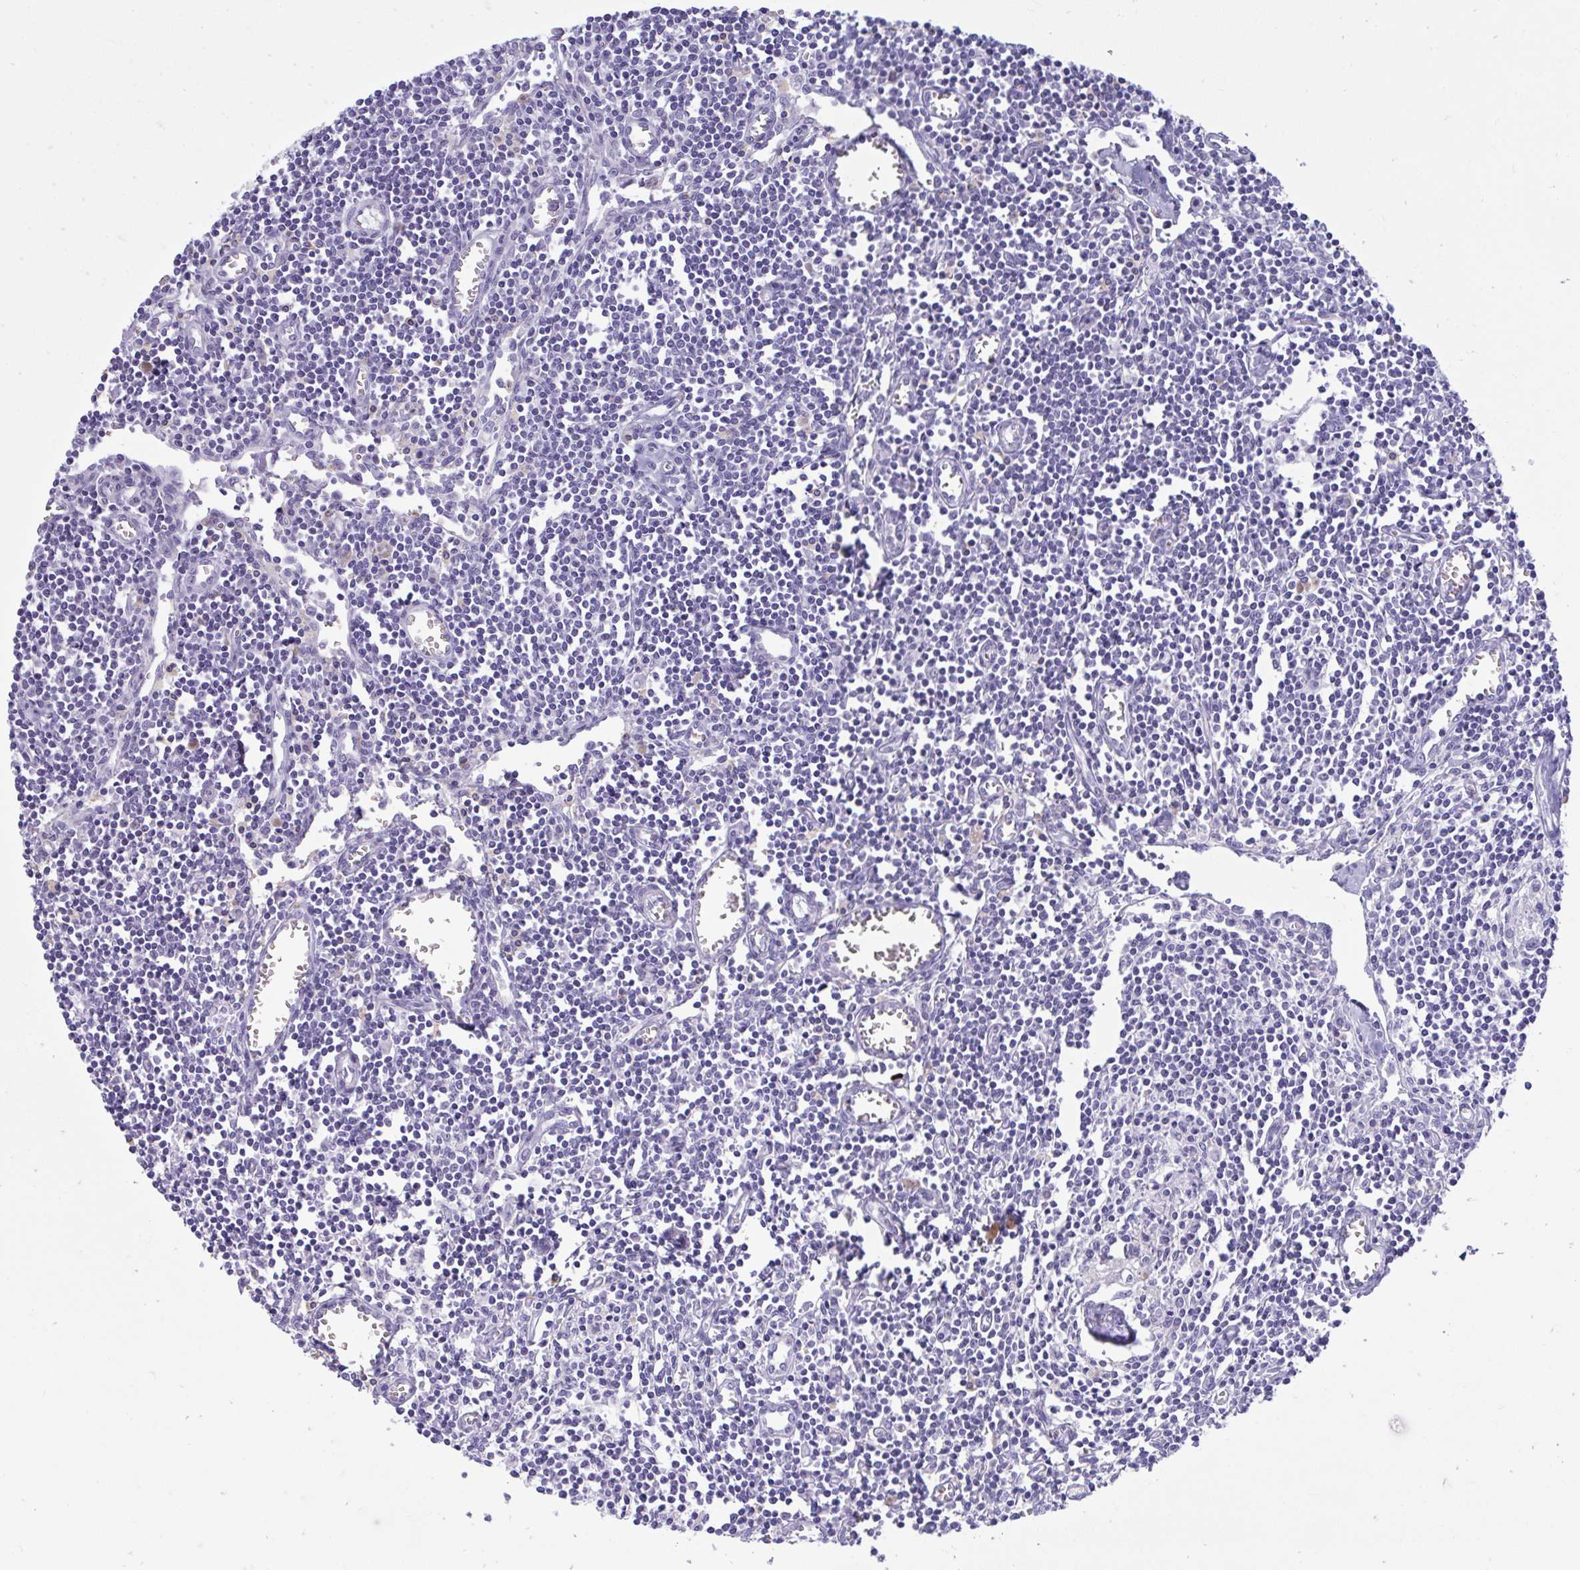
{"staining": {"intensity": "negative", "quantity": "none", "location": "none"}, "tissue": "lymph node", "cell_type": "Germinal center cells", "image_type": "normal", "snomed": [{"axis": "morphology", "description": "Normal tissue, NOS"}, {"axis": "topography", "description": "Lymph node"}], "caption": "Benign lymph node was stained to show a protein in brown. There is no significant positivity in germinal center cells. (Immunohistochemistry (ihc), brightfield microscopy, high magnification).", "gene": "MED9", "patient": {"sex": "male", "age": 66}}